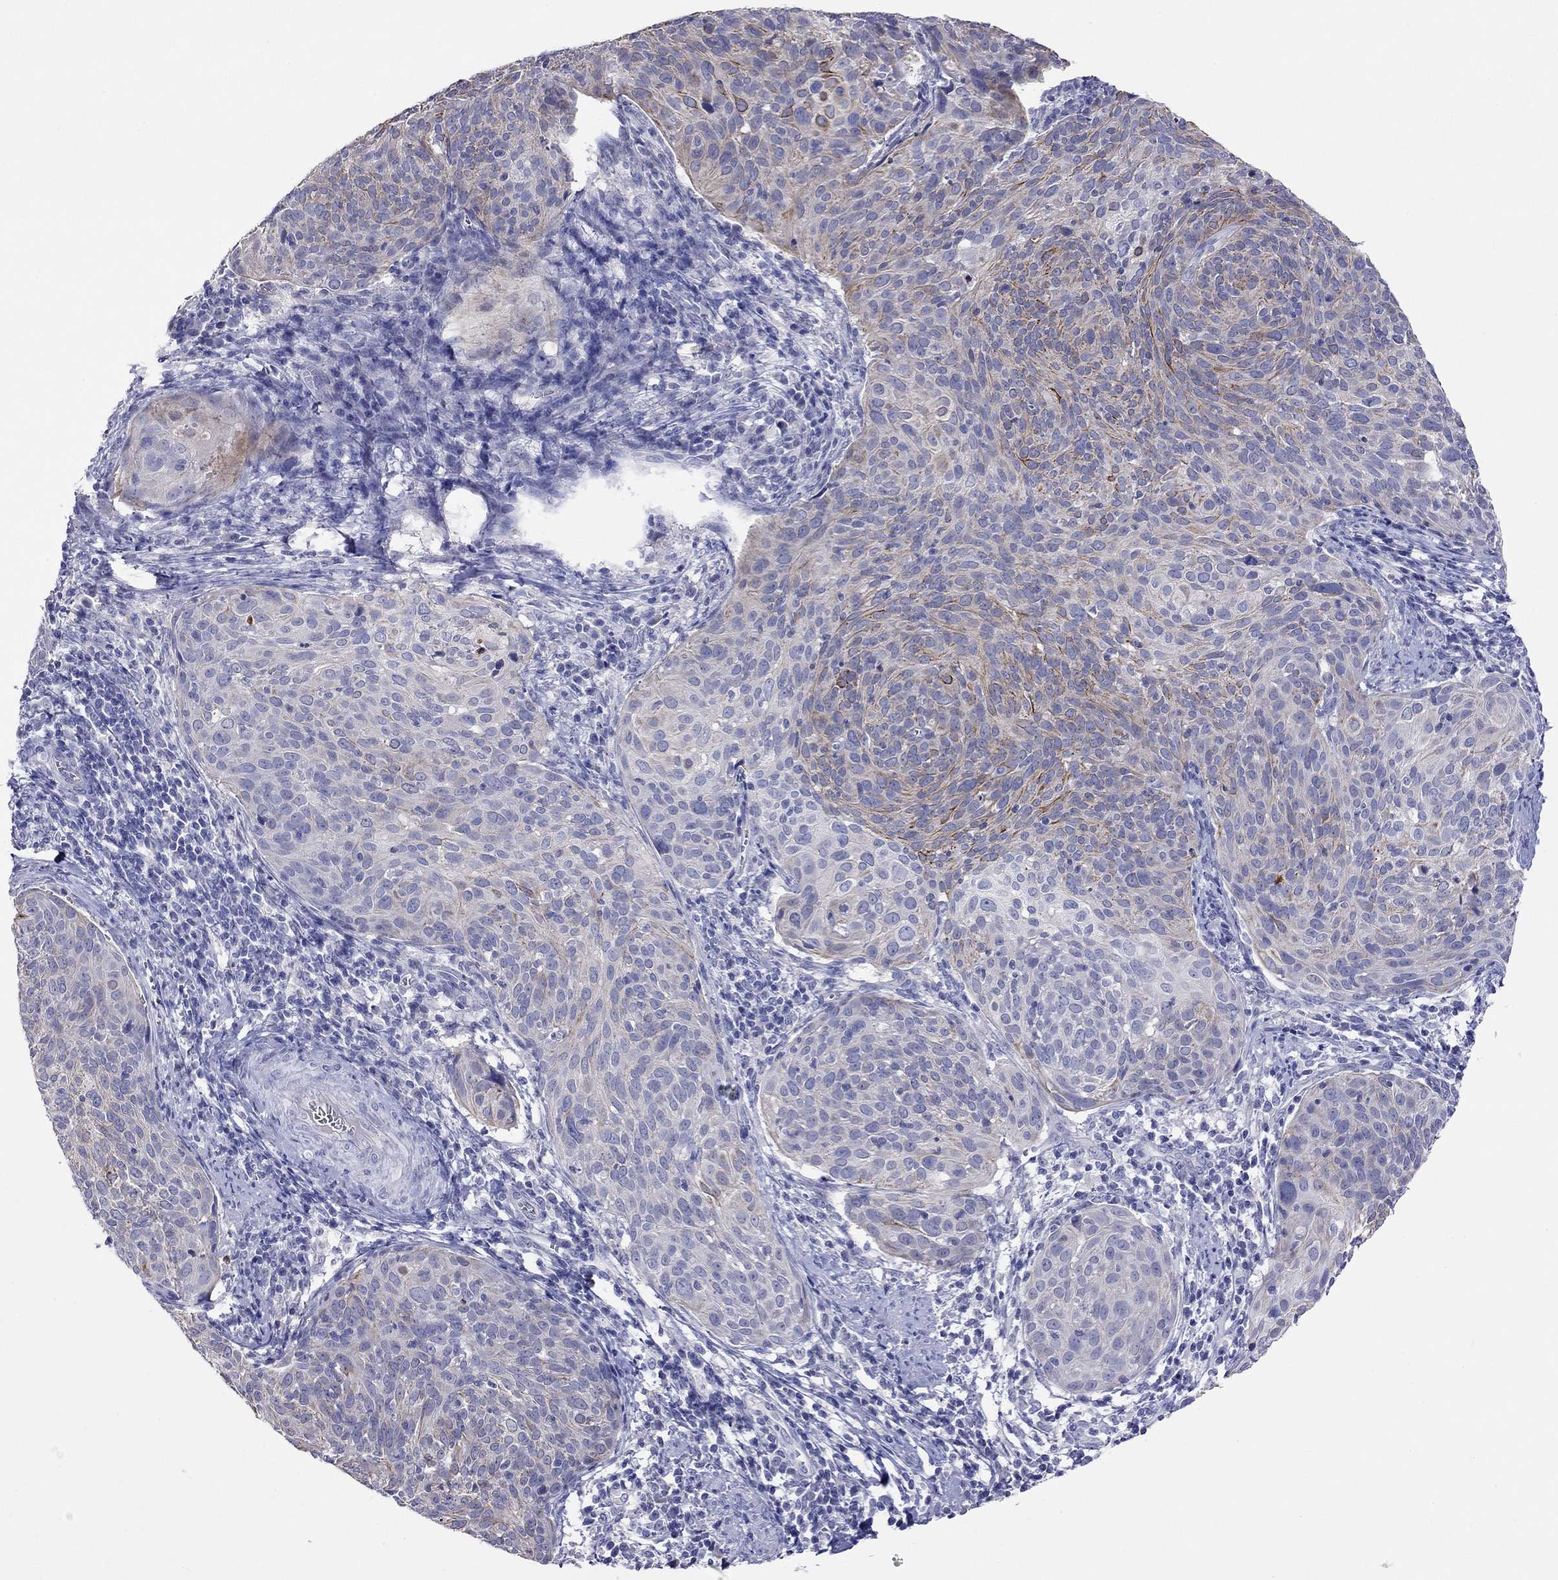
{"staining": {"intensity": "strong", "quantity": "<25%", "location": "cytoplasmic/membranous"}, "tissue": "cervical cancer", "cell_type": "Tumor cells", "image_type": "cancer", "snomed": [{"axis": "morphology", "description": "Squamous cell carcinoma, NOS"}, {"axis": "topography", "description": "Cervix"}], "caption": "Immunohistochemistry (IHC) histopathology image of human cervical cancer (squamous cell carcinoma) stained for a protein (brown), which displays medium levels of strong cytoplasmic/membranous expression in about <25% of tumor cells.", "gene": "CAPNS2", "patient": {"sex": "female", "age": 39}}